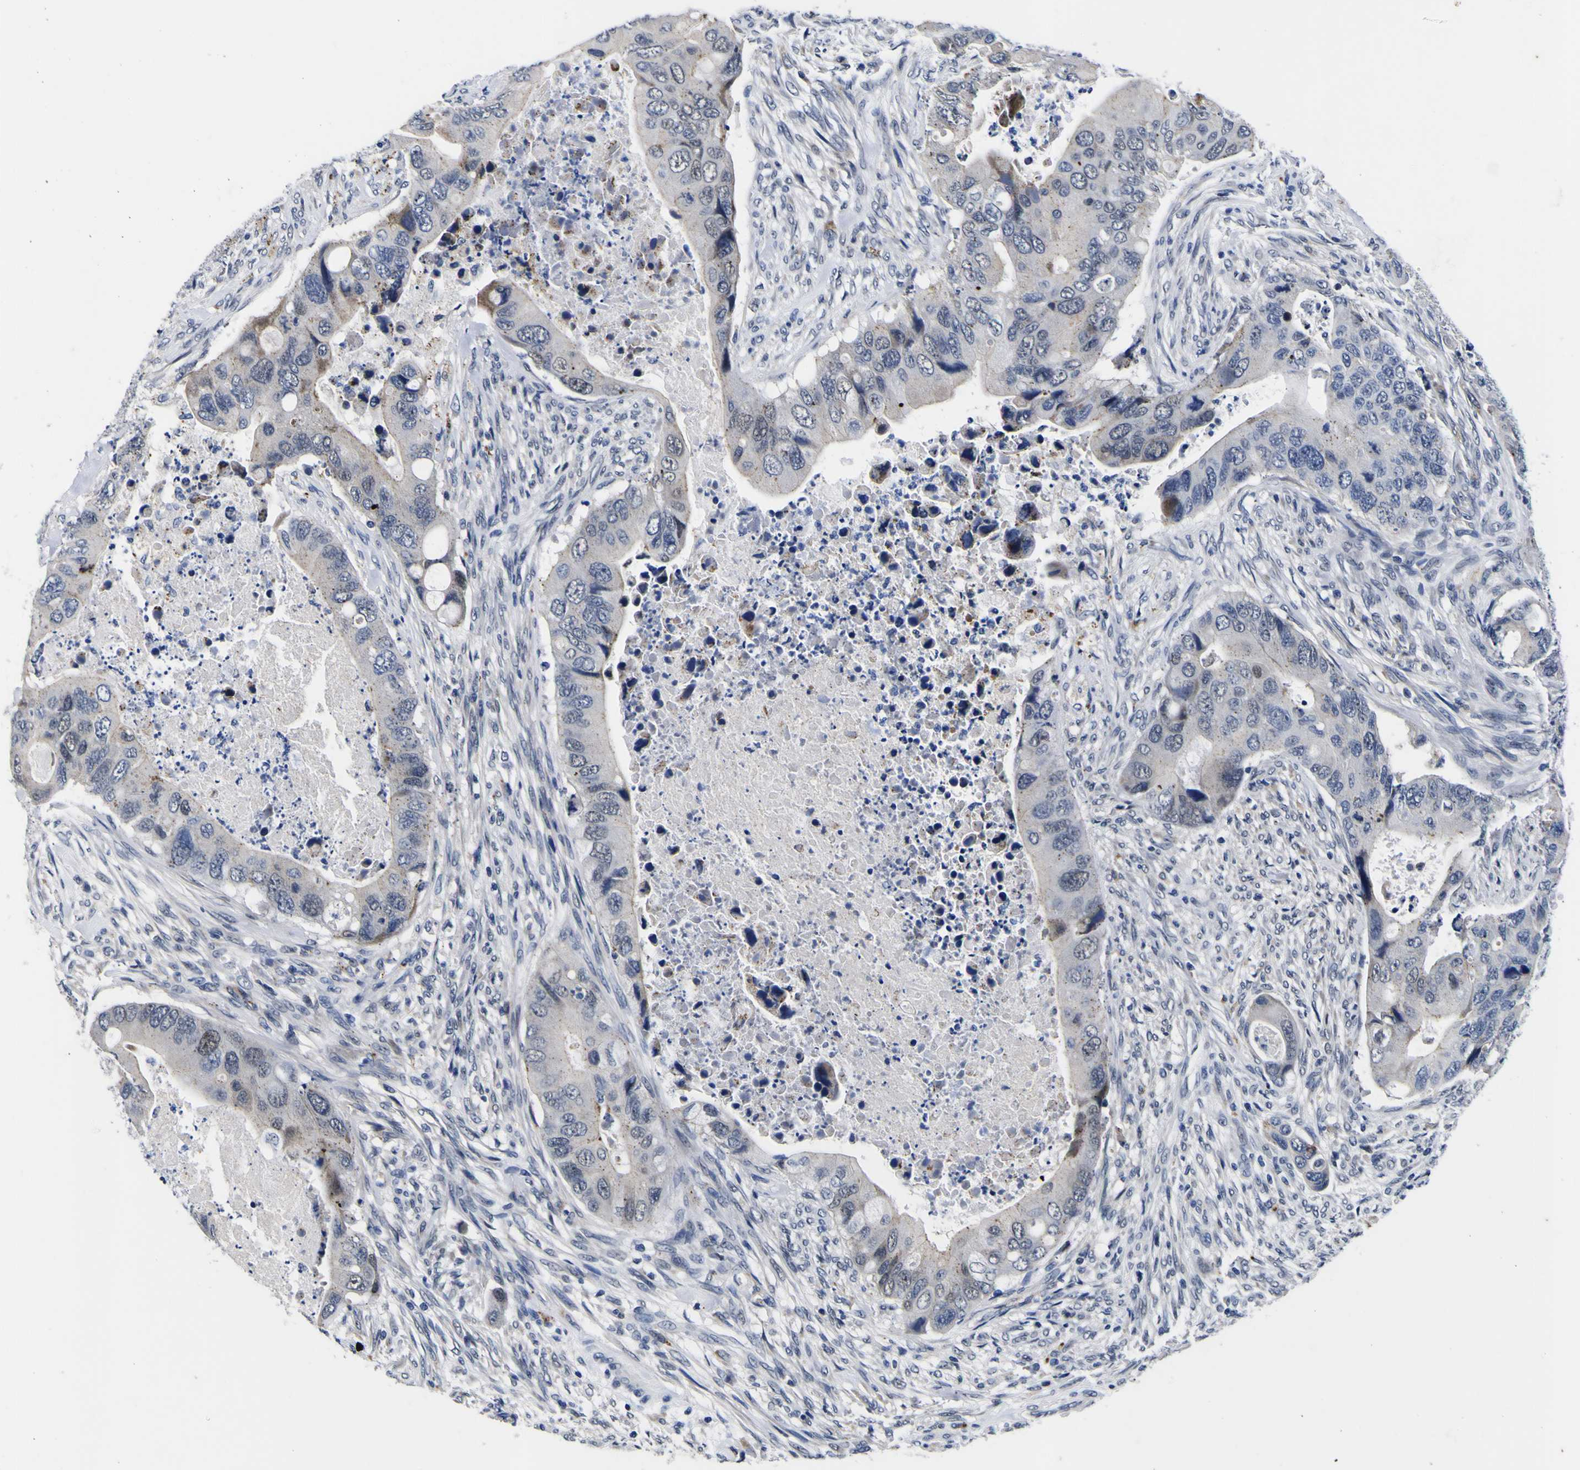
{"staining": {"intensity": "negative", "quantity": "none", "location": "none"}, "tissue": "colorectal cancer", "cell_type": "Tumor cells", "image_type": "cancer", "snomed": [{"axis": "morphology", "description": "Adenocarcinoma, NOS"}, {"axis": "topography", "description": "Rectum"}], "caption": "Protein analysis of colorectal cancer shows no significant expression in tumor cells.", "gene": "IGFLR1", "patient": {"sex": "female", "age": 57}}